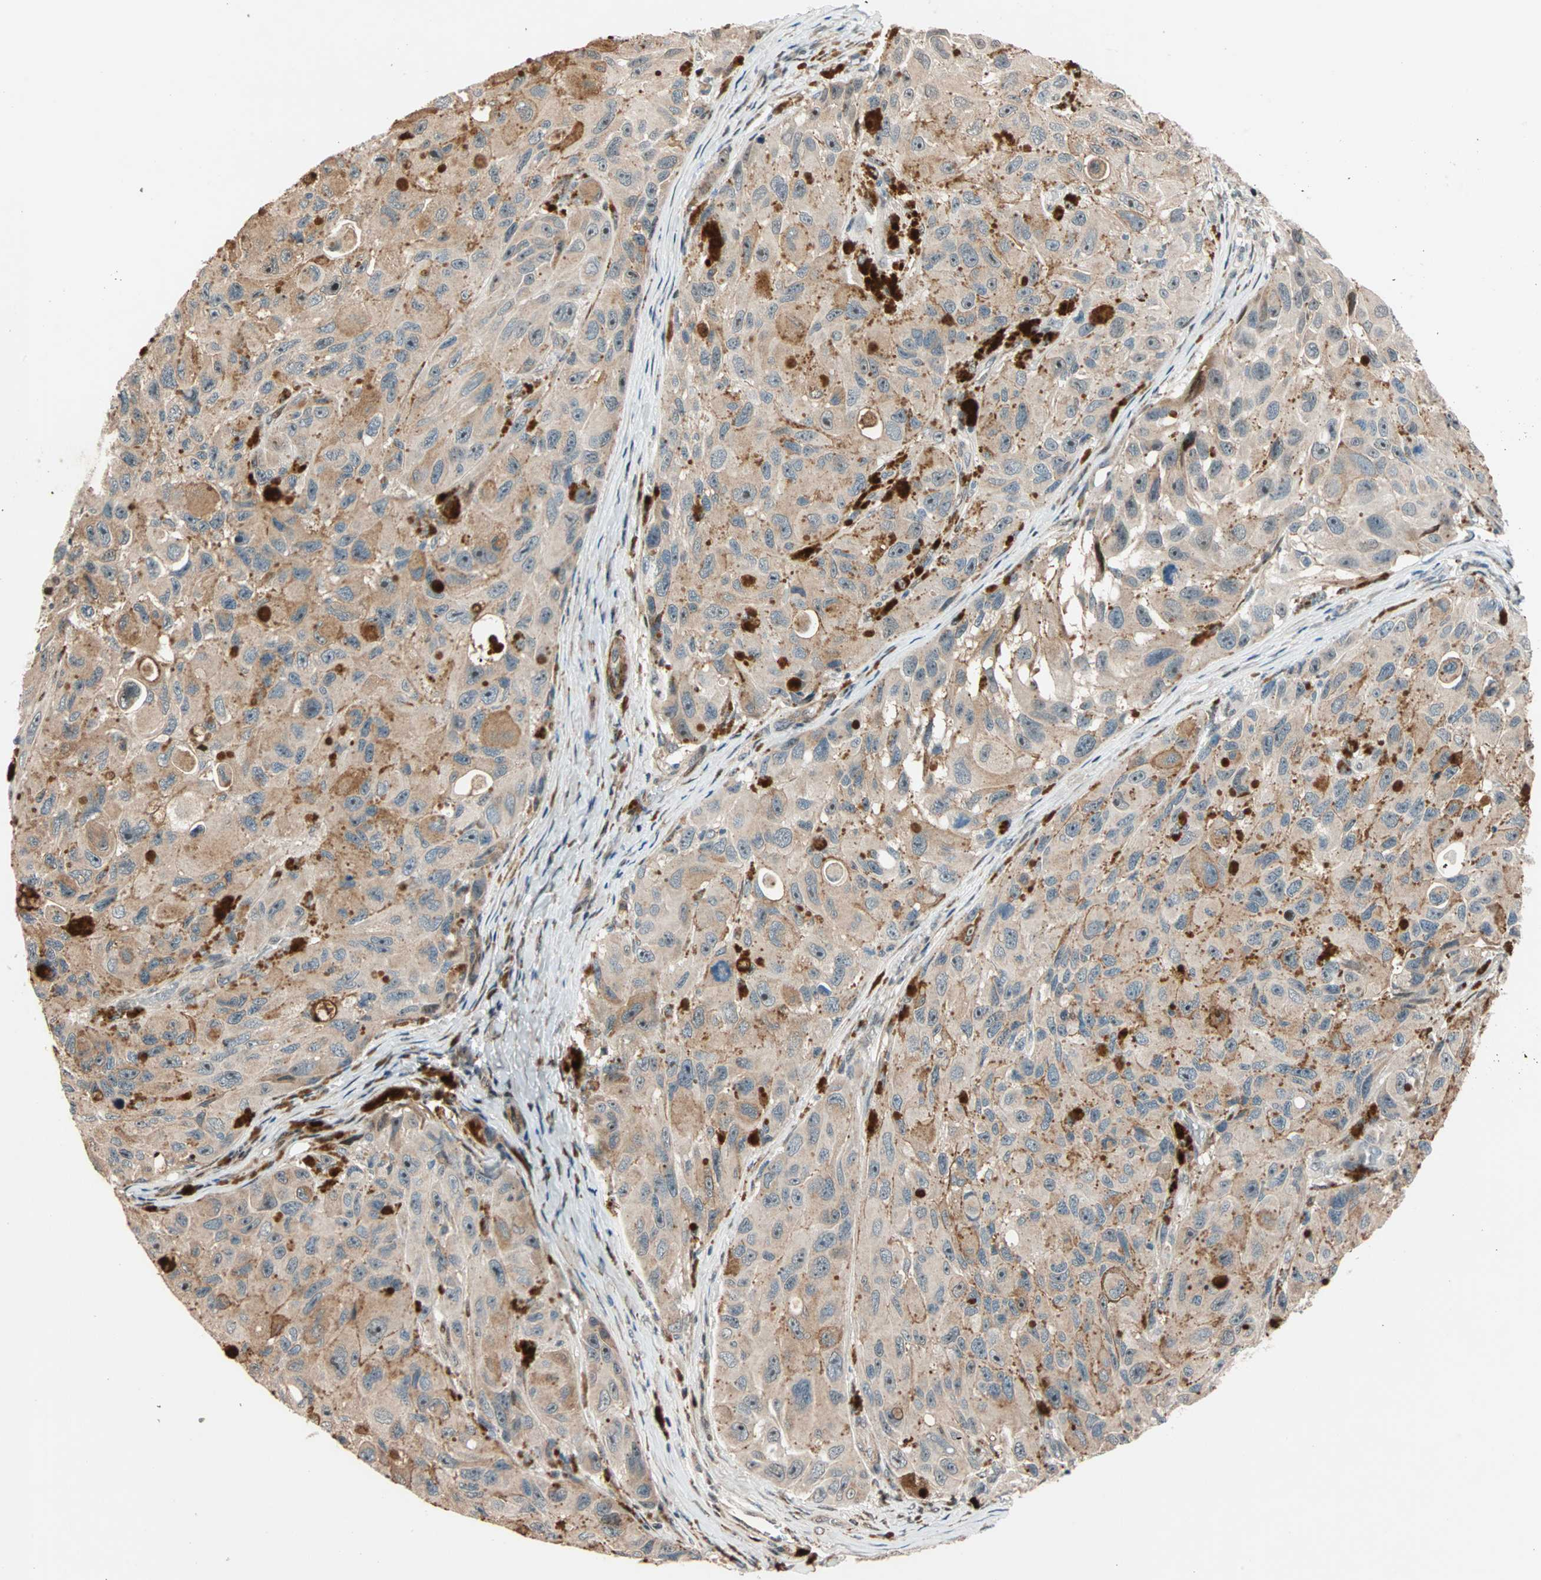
{"staining": {"intensity": "moderate", "quantity": ">75%", "location": "cytoplasmic/membranous,nuclear"}, "tissue": "melanoma", "cell_type": "Tumor cells", "image_type": "cancer", "snomed": [{"axis": "morphology", "description": "Malignant melanoma, NOS"}, {"axis": "topography", "description": "Skin"}], "caption": "Moderate cytoplasmic/membranous and nuclear protein positivity is appreciated in approximately >75% of tumor cells in malignant melanoma. Ihc stains the protein in brown and the nuclei are stained blue.", "gene": "HECW1", "patient": {"sex": "female", "age": 73}}